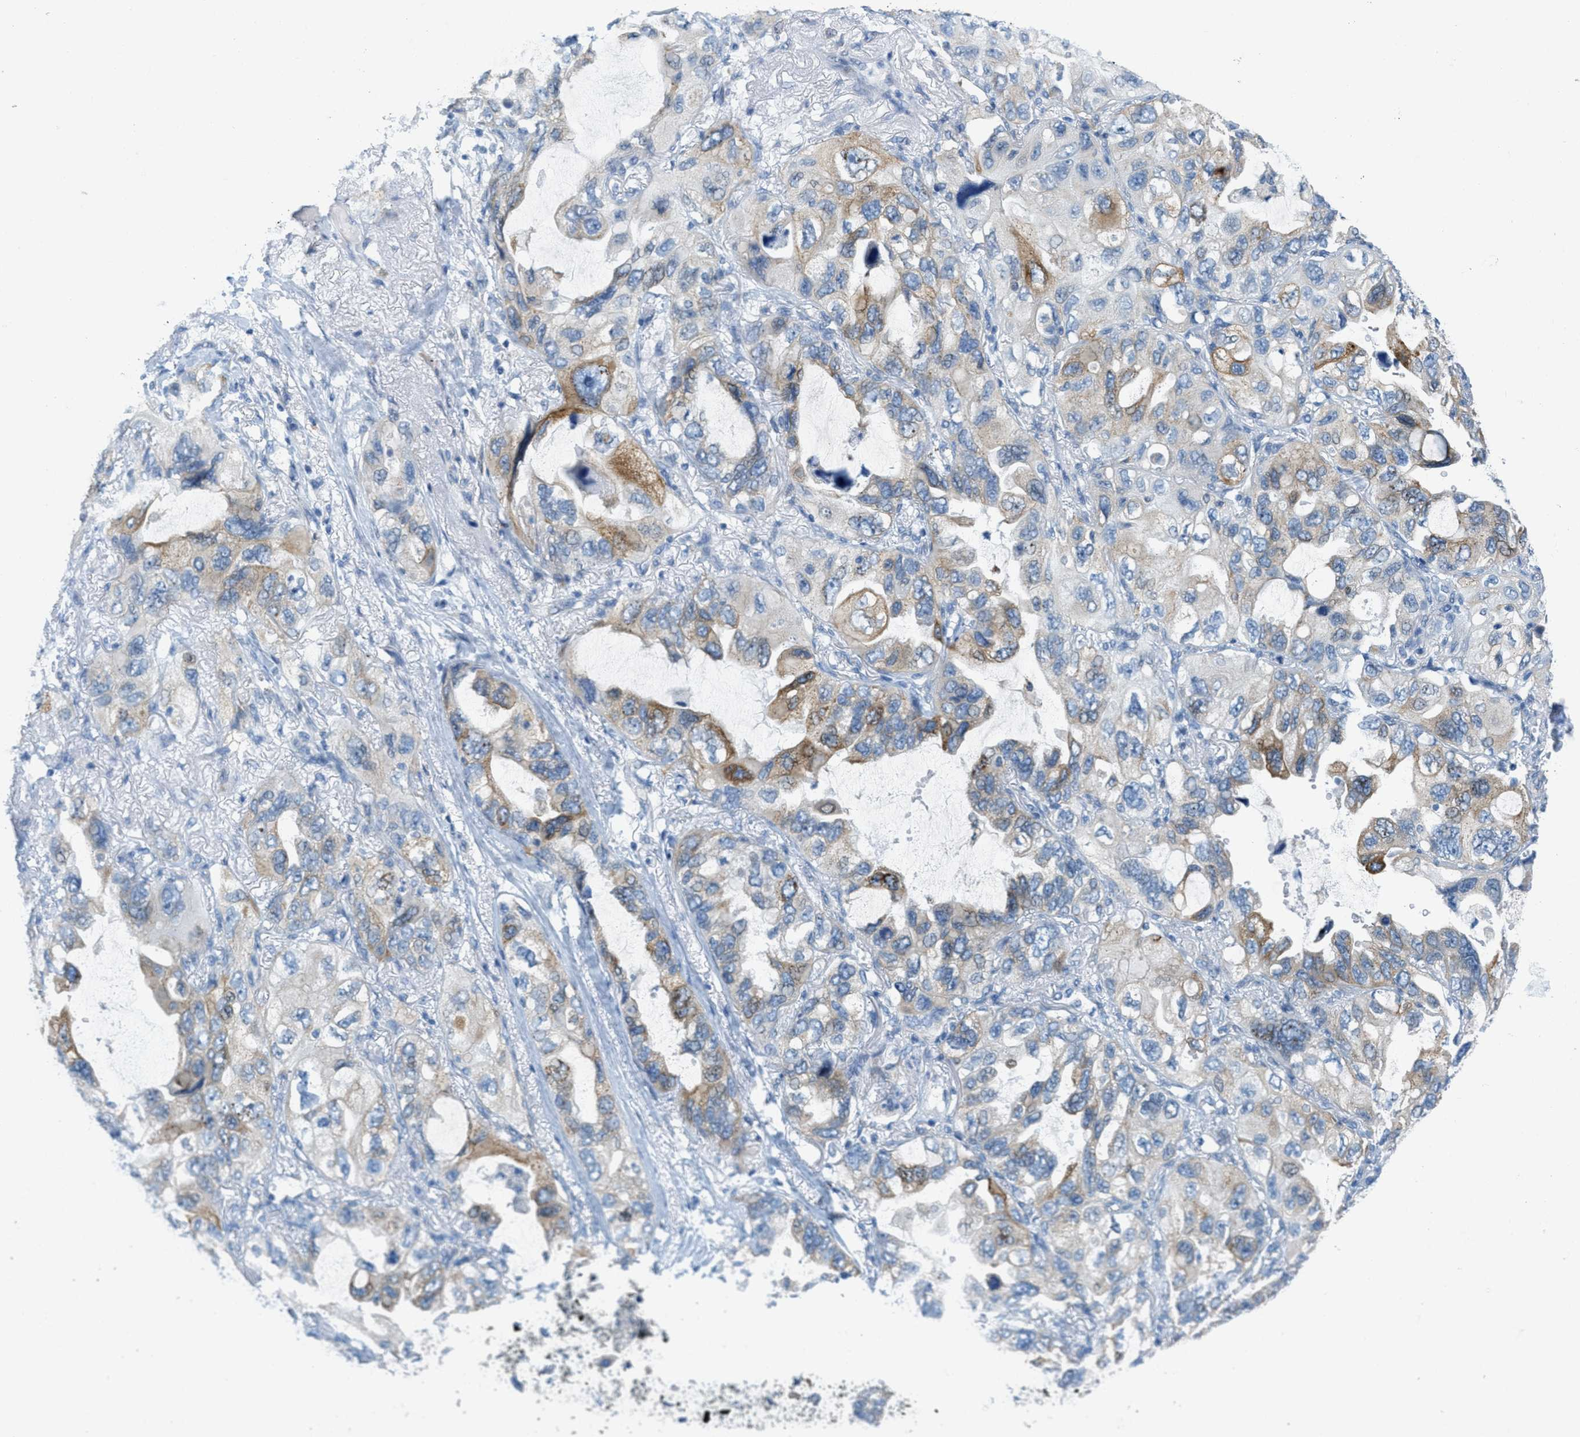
{"staining": {"intensity": "moderate", "quantity": "<25%", "location": "cytoplasmic/membranous"}, "tissue": "lung cancer", "cell_type": "Tumor cells", "image_type": "cancer", "snomed": [{"axis": "morphology", "description": "Squamous cell carcinoma, NOS"}, {"axis": "topography", "description": "Lung"}], "caption": "Immunohistochemical staining of squamous cell carcinoma (lung) shows low levels of moderate cytoplasmic/membranous staining in approximately <25% of tumor cells.", "gene": "TEX264", "patient": {"sex": "female", "age": 73}}